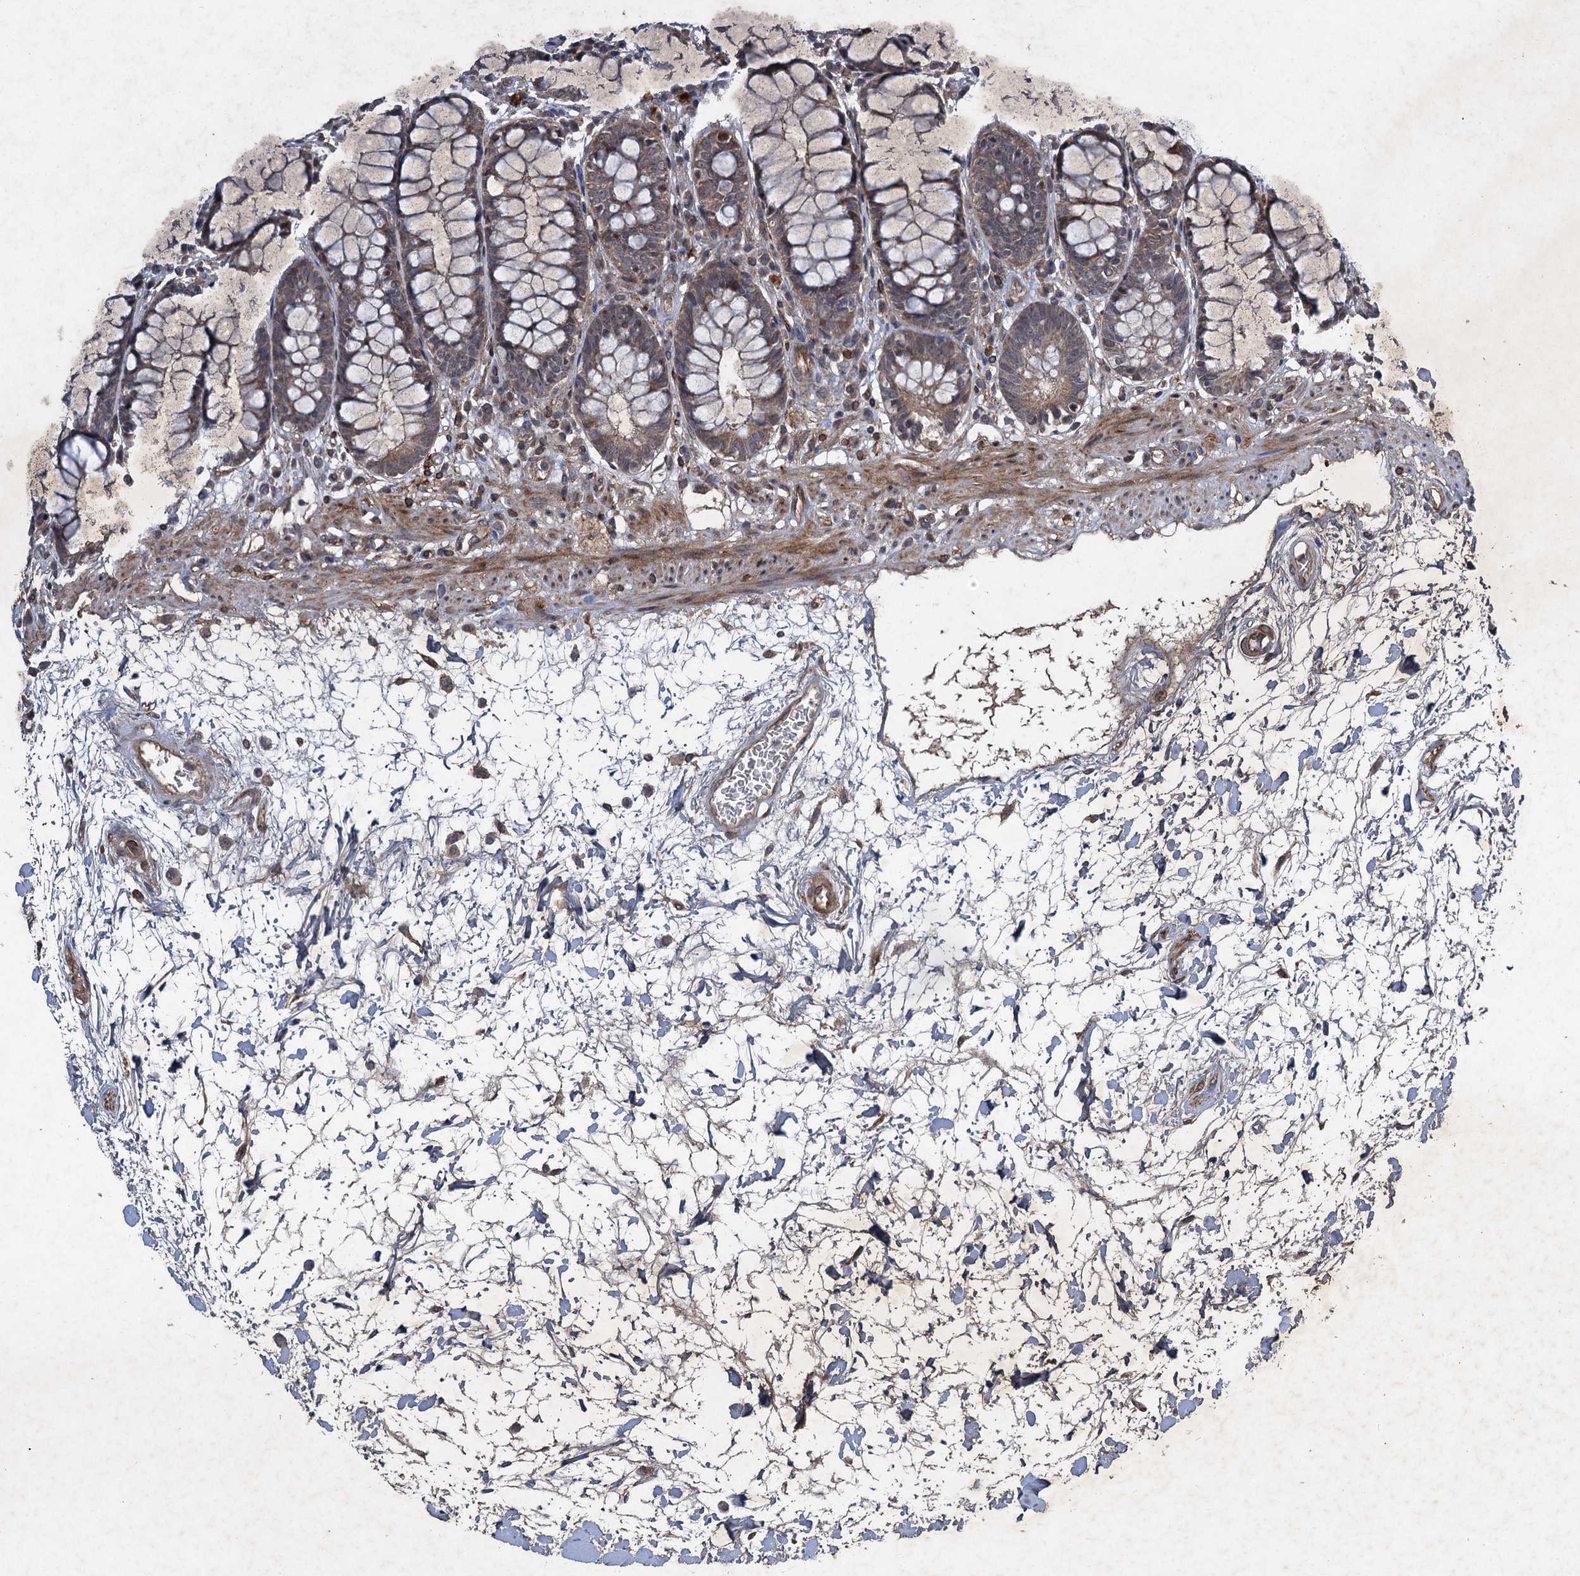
{"staining": {"intensity": "moderate", "quantity": "25%-75%", "location": "cytoplasmic/membranous"}, "tissue": "rectum", "cell_type": "Glandular cells", "image_type": "normal", "snomed": [{"axis": "morphology", "description": "Normal tissue, NOS"}, {"axis": "topography", "description": "Rectum"}], "caption": "A photomicrograph of rectum stained for a protein reveals moderate cytoplasmic/membranous brown staining in glandular cells. Using DAB (brown) and hematoxylin (blue) stains, captured at high magnification using brightfield microscopy.", "gene": "NUDT22", "patient": {"sex": "male", "age": 64}}